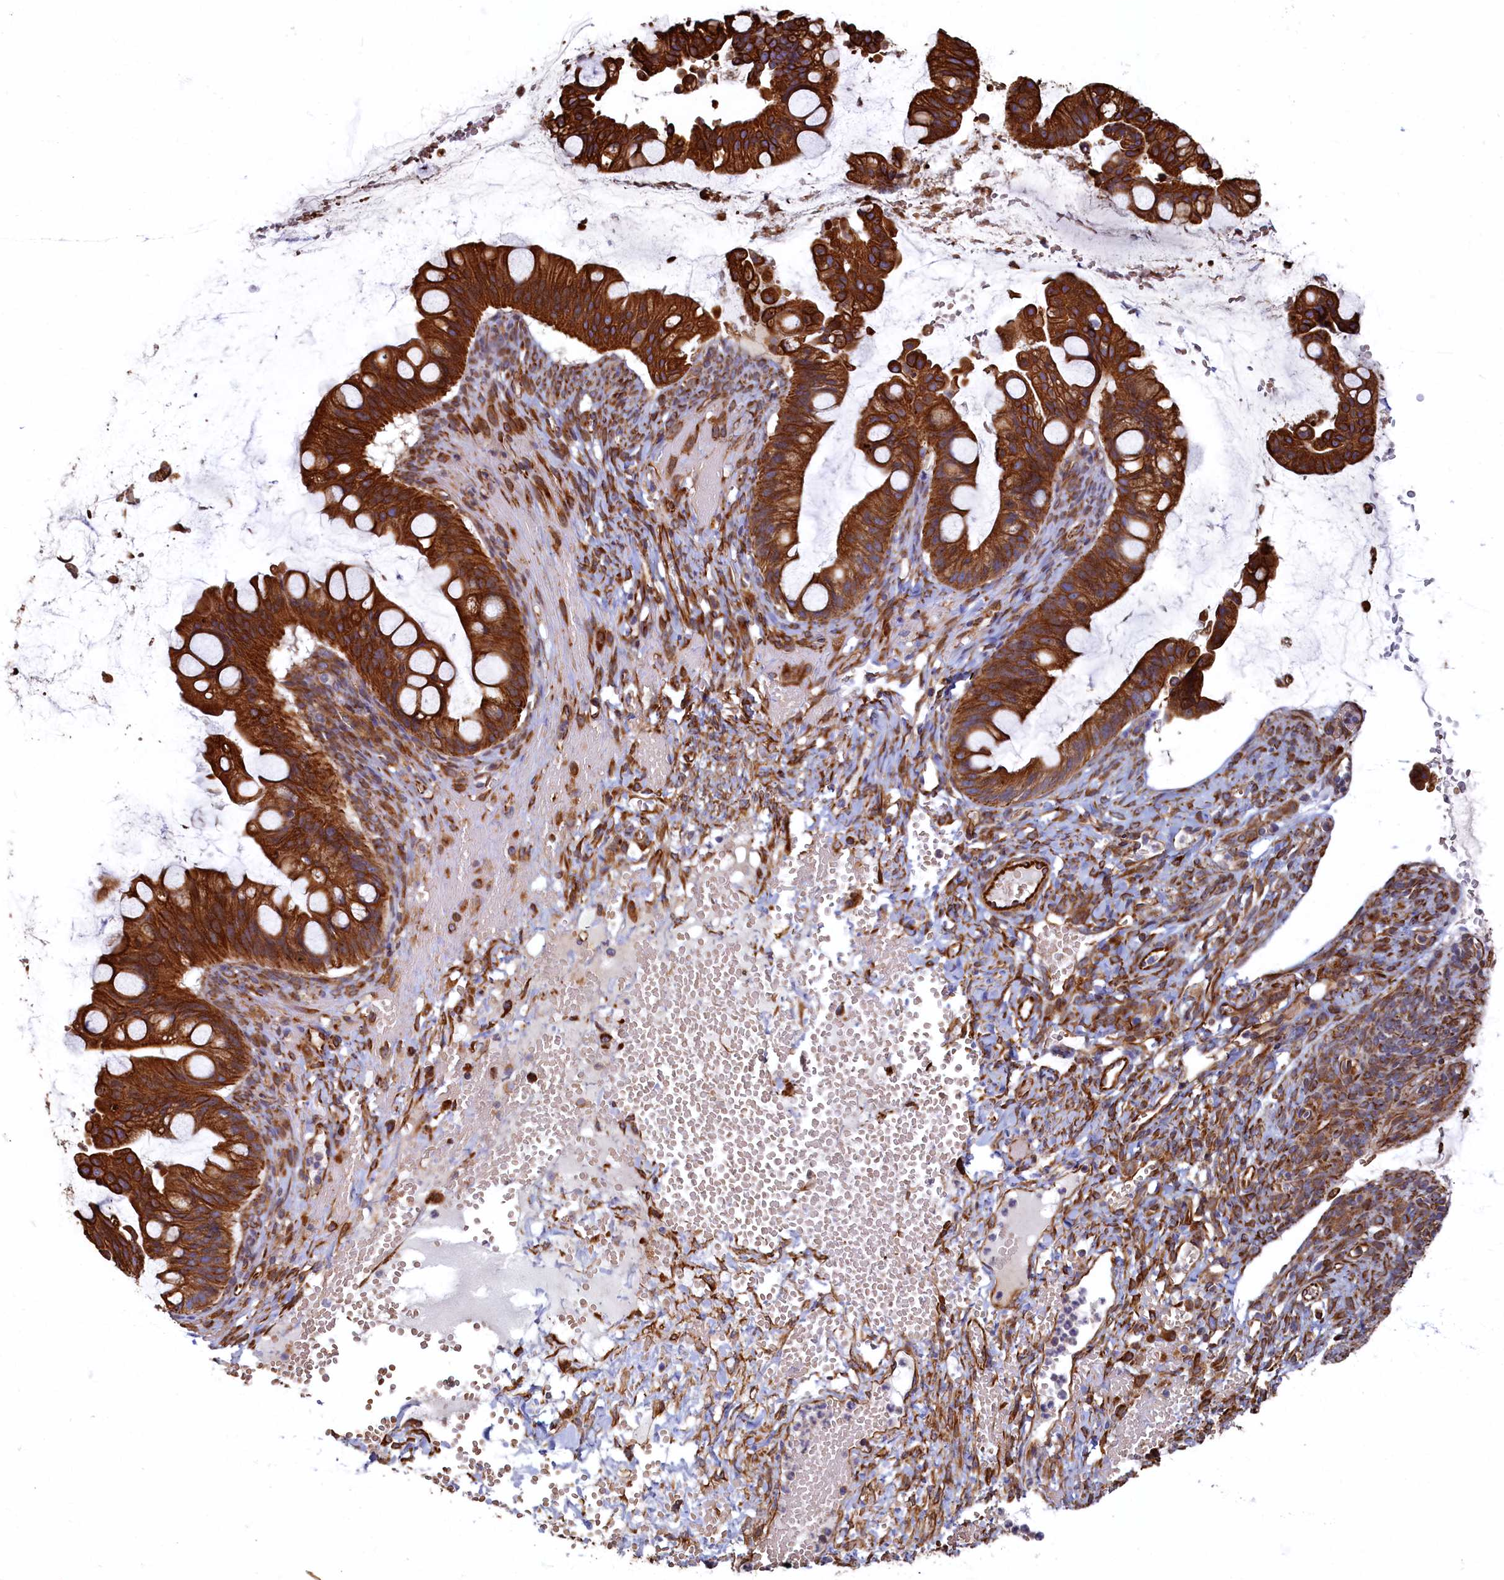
{"staining": {"intensity": "strong", "quantity": ">75%", "location": "cytoplasmic/membranous"}, "tissue": "ovarian cancer", "cell_type": "Tumor cells", "image_type": "cancer", "snomed": [{"axis": "morphology", "description": "Cystadenocarcinoma, mucinous, NOS"}, {"axis": "topography", "description": "Ovary"}], "caption": "Strong cytoplasmic/membranous protein positivity is present in approximately >75% of tumor cells in ovarian cancer (mucinous cystadenocarcinoma).", "gene": "LRRC57", "patient": {"sex": "female", "age": 73}}